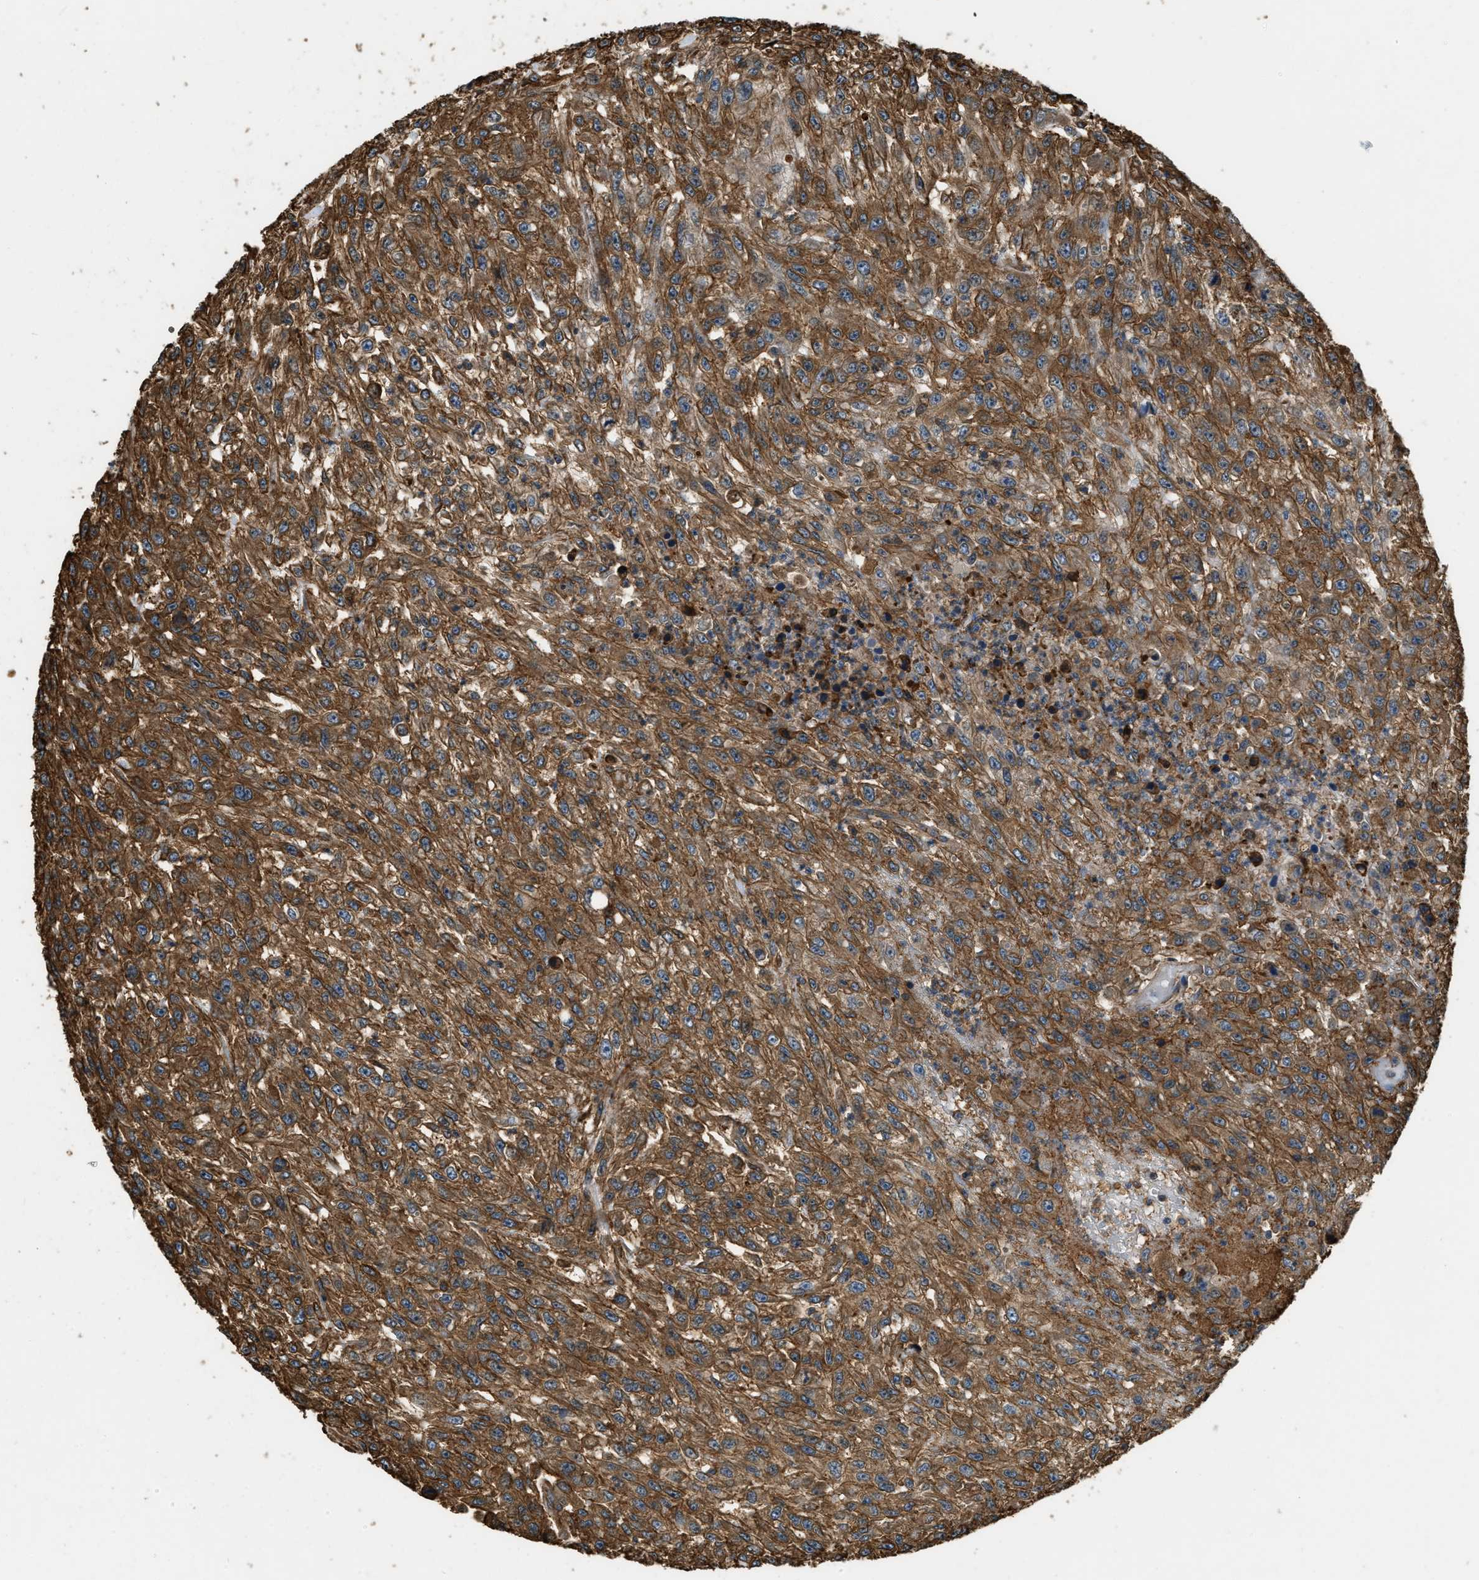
{"staining": {"intensity": "strong", "quantity": ">75%", "location": "cytoplasmic/membranous"}, "tissue": "urothelial cancer", "cell_type": "Tumor cells", "image_type": "cancer", "snomed": [{"axis": "morphology", "description": "Urothelial carcinoma, High grade"}, {"axis": "topography", "description": "Urinary bladder"}], "caption": "This is an image of immunohistochemistry staining of urothelial cancer, which shows strong positivity in the cytoplasmic/membranous of tumor cells.", "gene": "YARS1", "patient": {"sex": "male", "age": 46}}